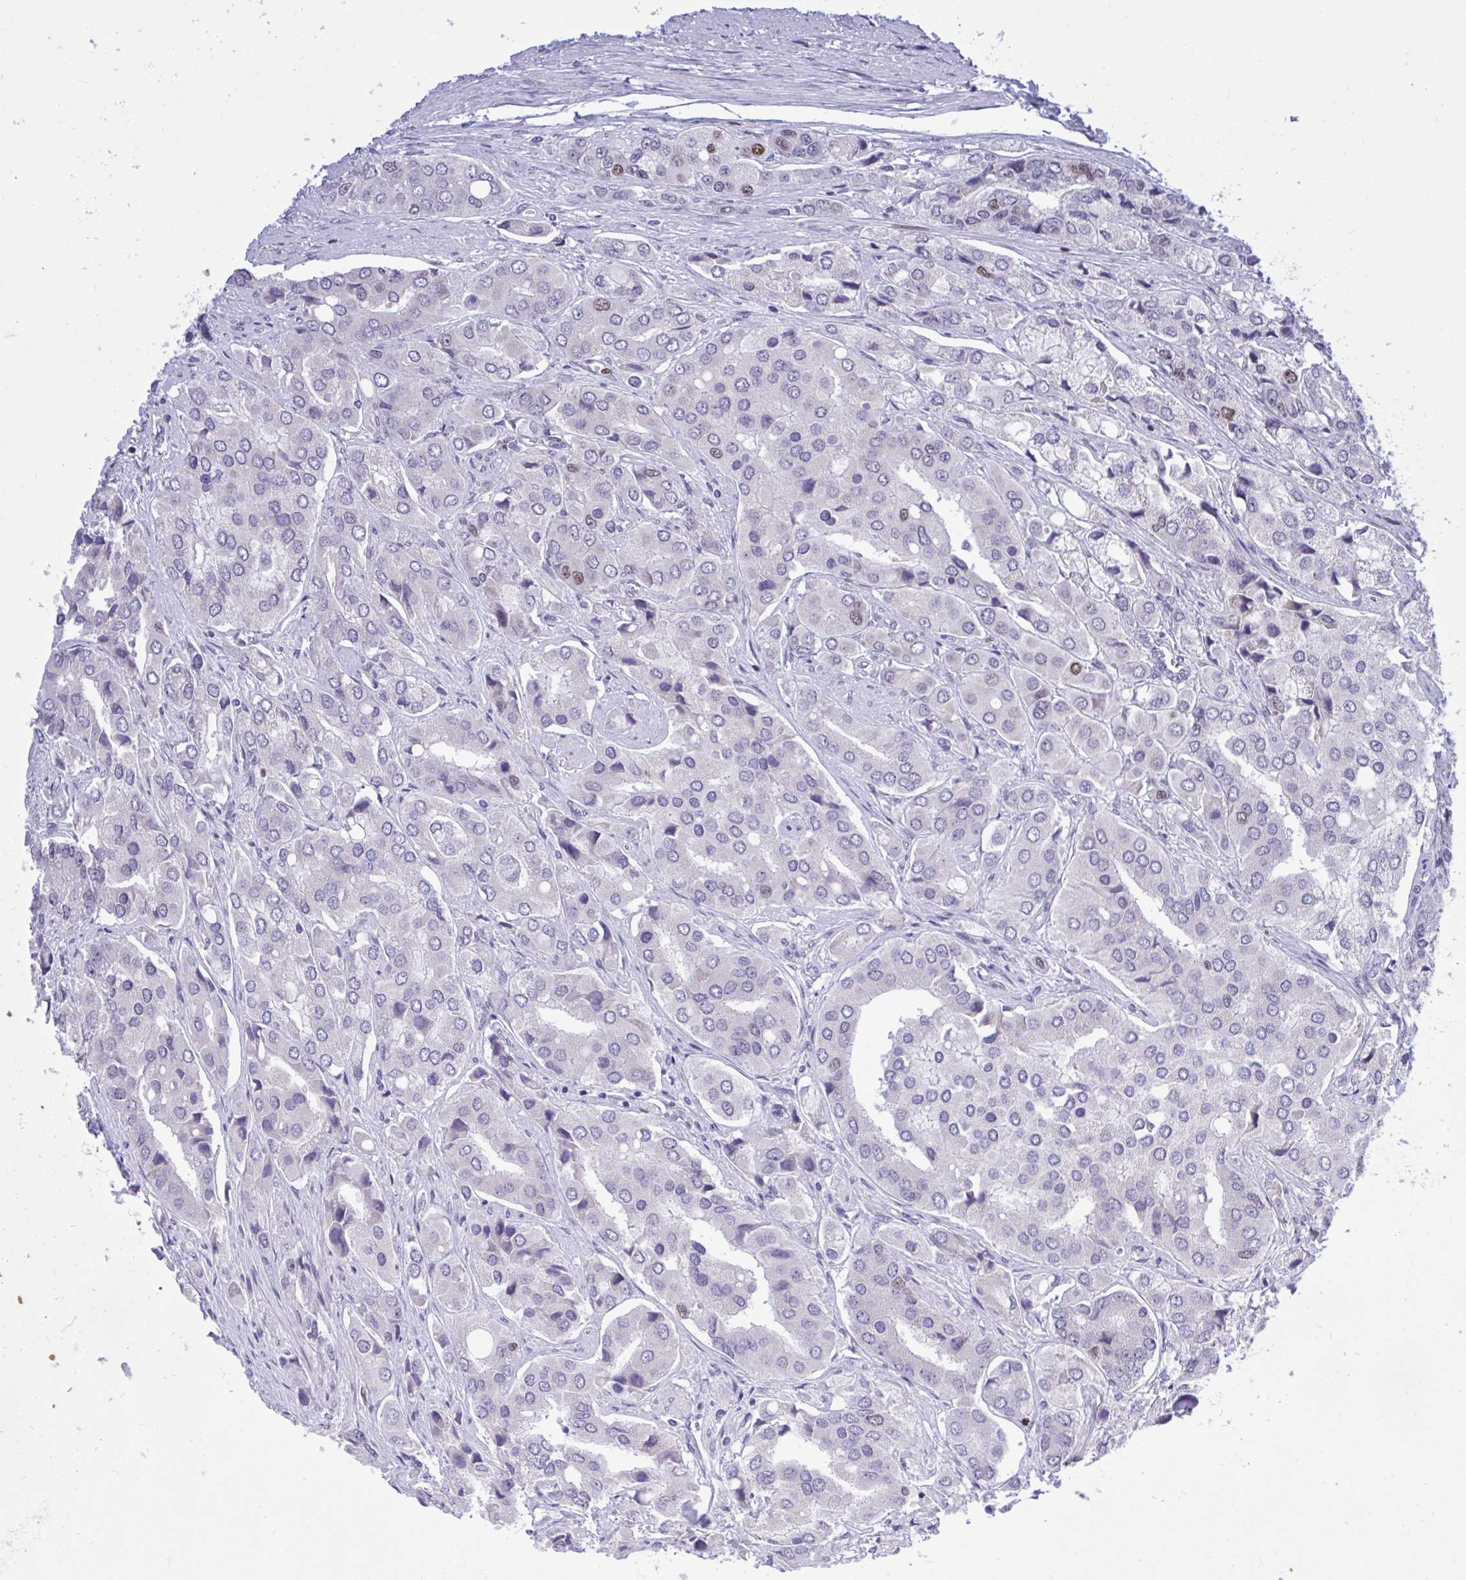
{"staining": {"intensity": "moderate", "quantity": "<25%", "location": "nuclear"}, "tissue": "prostate cancer", "cell_type": "Tumor cells", "image_type": "cancer", "snomed": [{"axis": "morphology", "description": "Adenocarcinoma, Low grade"}, {"axis": "topography", "description": "Prostate"}], "caption": "A histopathology image of human prostate cancer stained for a protein exhibits moderate nuclear brown staining in tumor cells.", "gene": "C1QL2", "patient": {"sex": "male", "age": 69}}